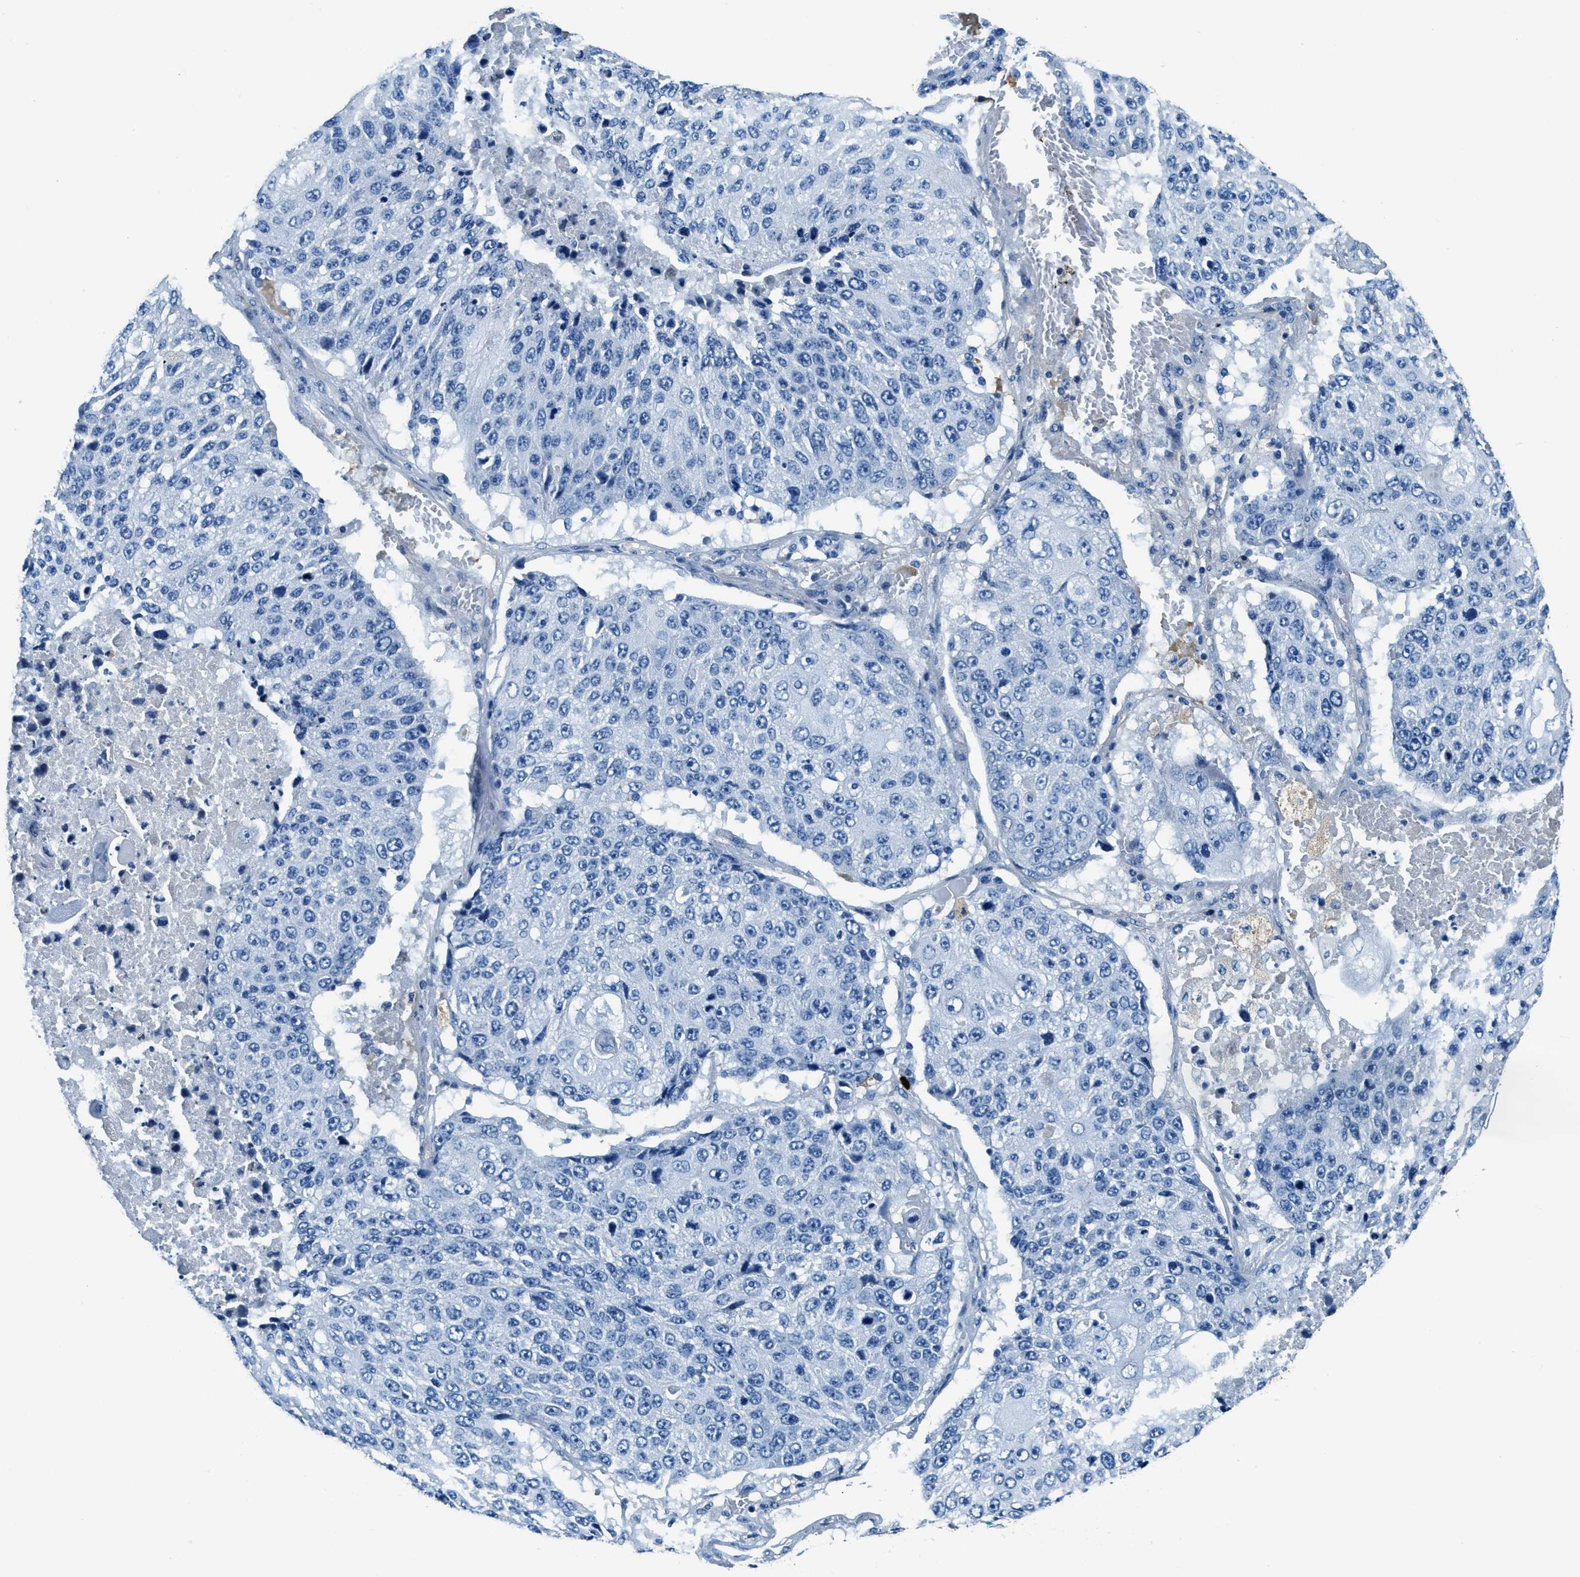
{"staining": {"intensity": "negative", "quantity": "none", "location": "none"}, "tissue": "lung cancer", "cell_type": "Tumor cells", "image_type": "cancer", "snomed": [{"axis": "morphology", "description": "Squamous cell carcinoma, NOS"}, {"axis": "topography", "description": "Lung"}], "caption": "Protein analysis of lung squamous cell carcinoma exhibits no significant positivity in tumor cells. (DAB IHC, high magnification).", "gene": "TMEM186", "patient": {"sex": "male", "age": 61}}